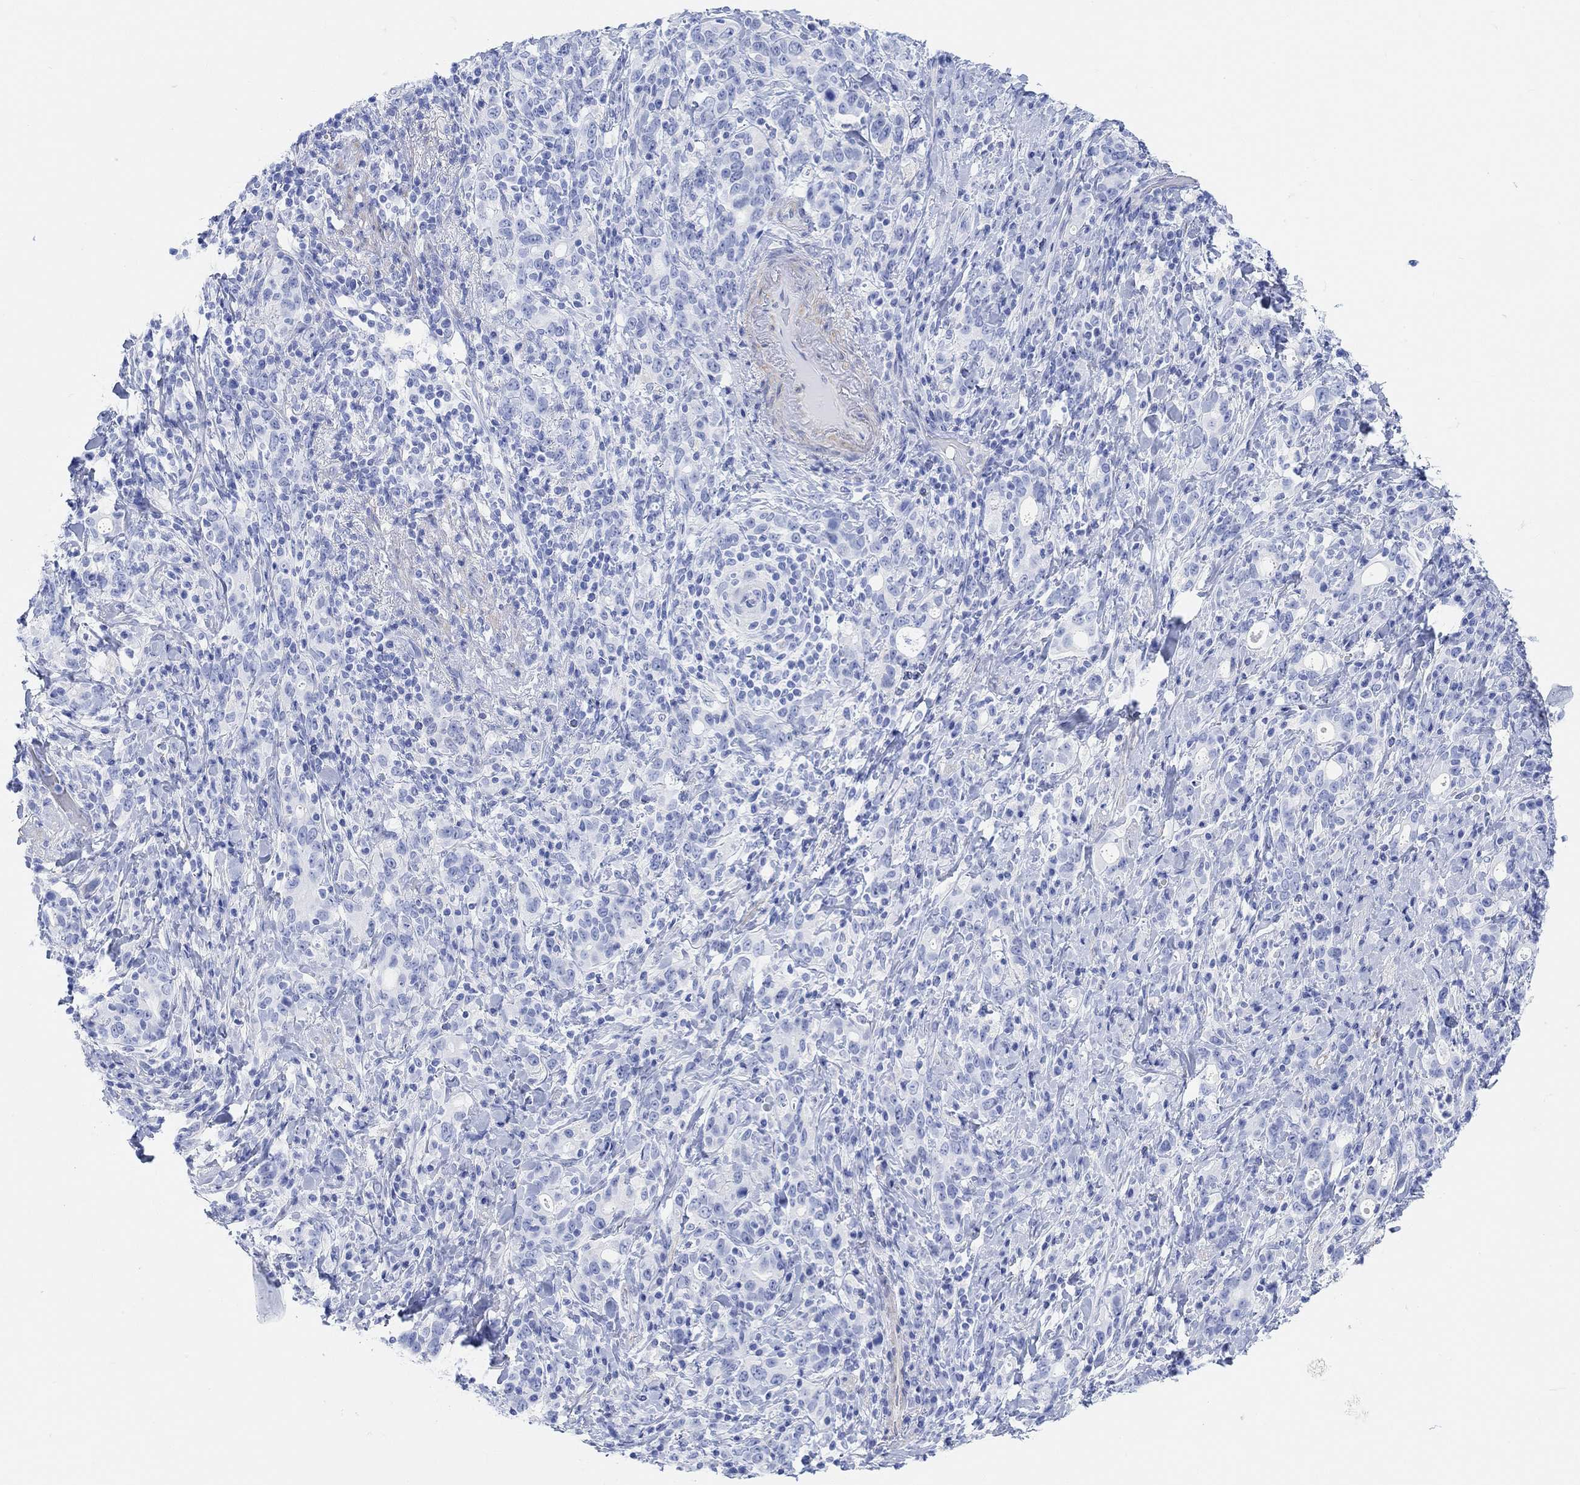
{"staining": {"intensity": "negative", "quantity": "none", "location": "none"}, "tissue": "stomach cancer", "cell_type": "Tumor cells", "image_type": "cancer", "snomed": [{"axis": "morphology", "description": "Adenocarcinoma, NOS"}, {"axis": "topography", "description": "Stomach"}], "caption": "DAB (3,3'-diaminobenzidine) immunohistochemical staining of human stomach adenocarcinoma exhibits no significant positivity in tumor cells.", "gene": "ANKRD33", "patient": {"sex": "male", "age": 79}}